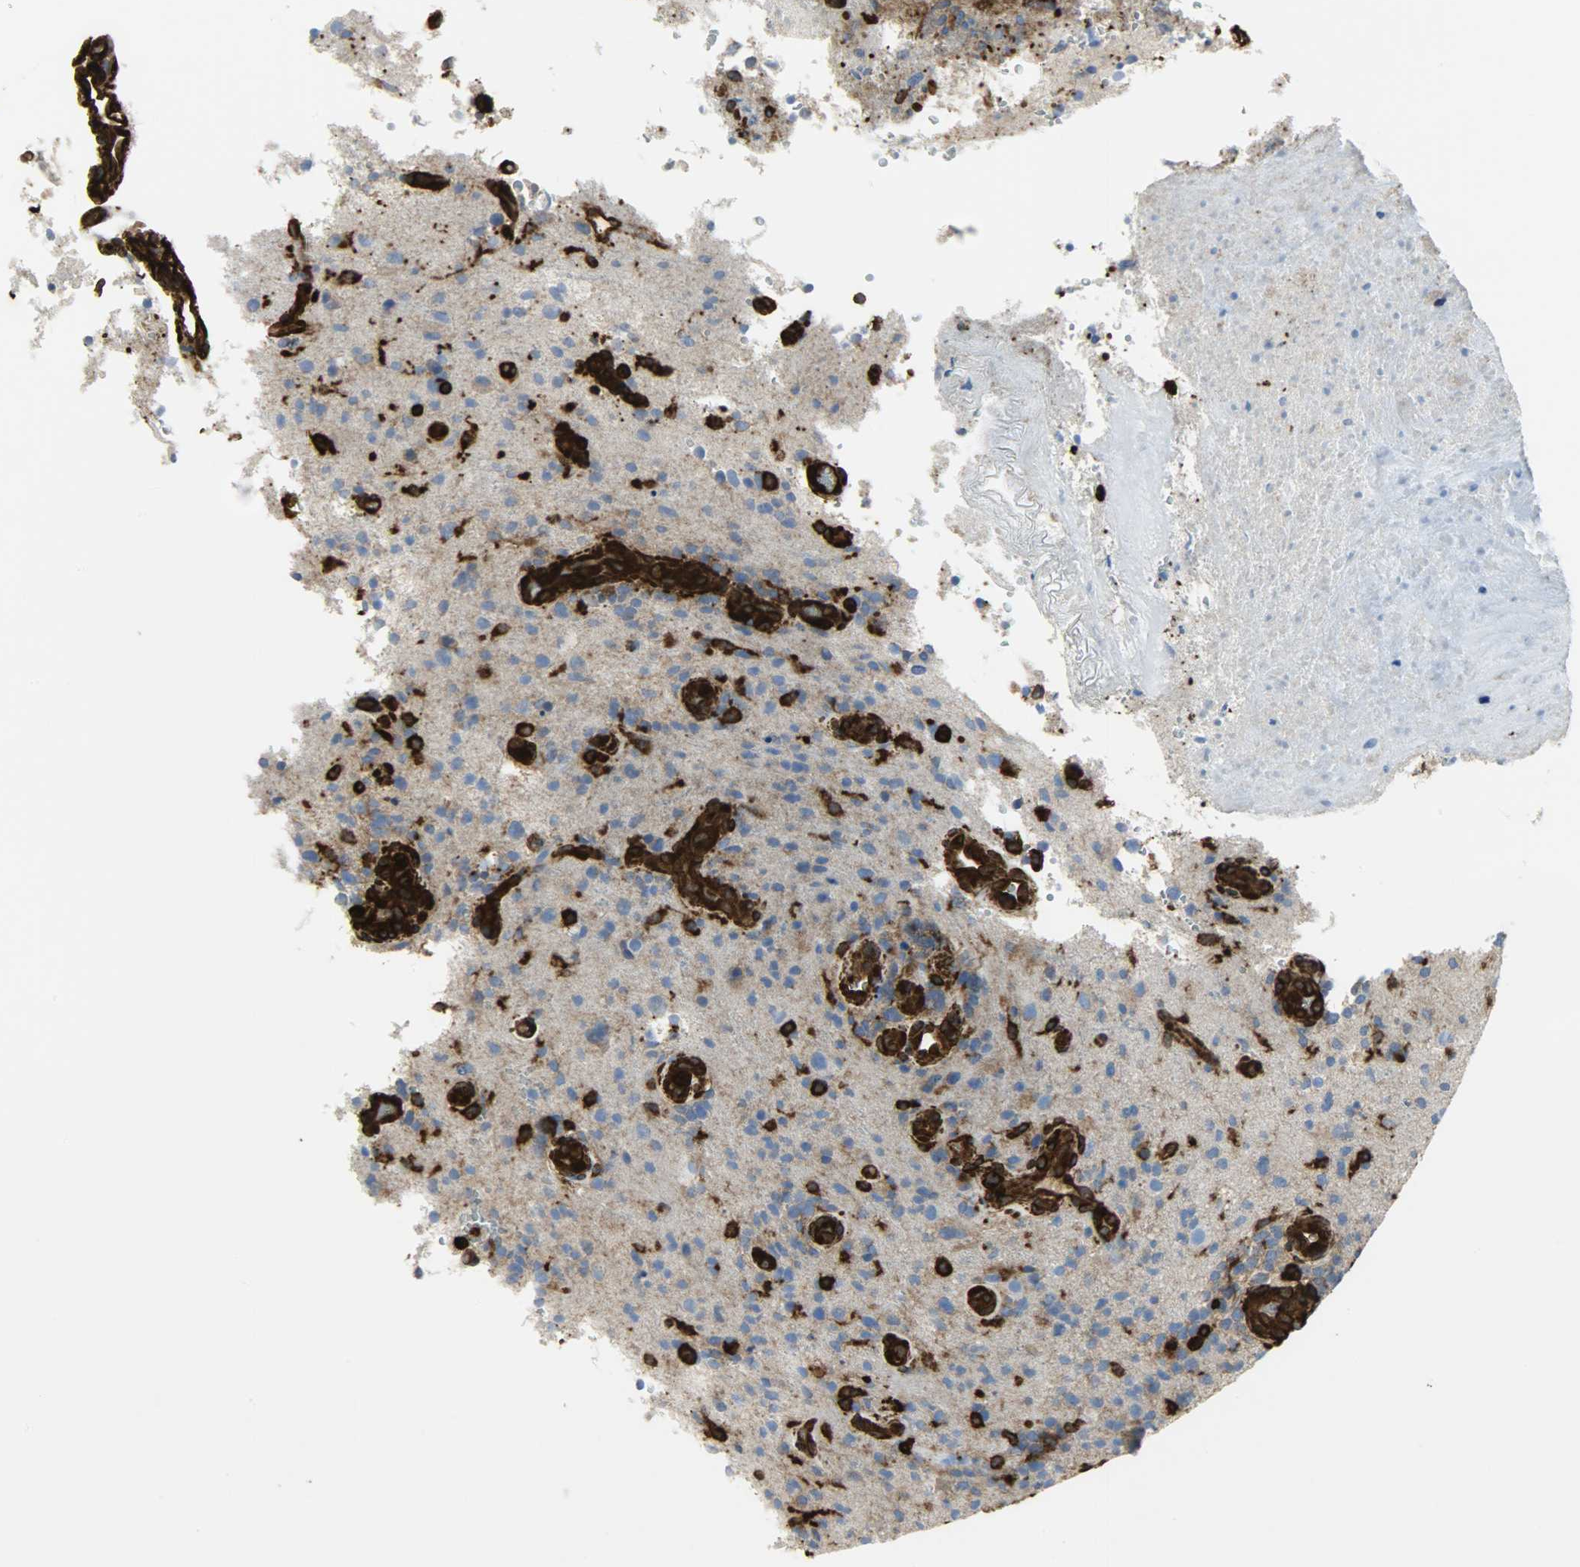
{"staining": {"intensity": "moderate", "quantity": "25%-75%", "location": "cytoplasmic/membranous"}, "tissue": "glioma", "cell_type": "Tumor cells", "image_type": "cancer", "snomed": [{"axis": "morphology", "description": "Normal tissue, NOS"}, {"axis": "morphology", "description": "Glioma, malignant, High grade"}, {"axis": "topography", "description": "Cerebral cortex"}], "caption": "High-power microscopy captured an immunohistochemistry histopathology image of glioma, revealing moderate cytoplasmic/membranous expression in approximately 25%-75% of tumor cells. Using DAB (3,3'-diaminobenzidine) (brown) and hematoxylin (blue) stains, captured at high magnification using brightfield microscopy.", "gene": "VASP", "patient": {"sex": "male", "age": 75}}